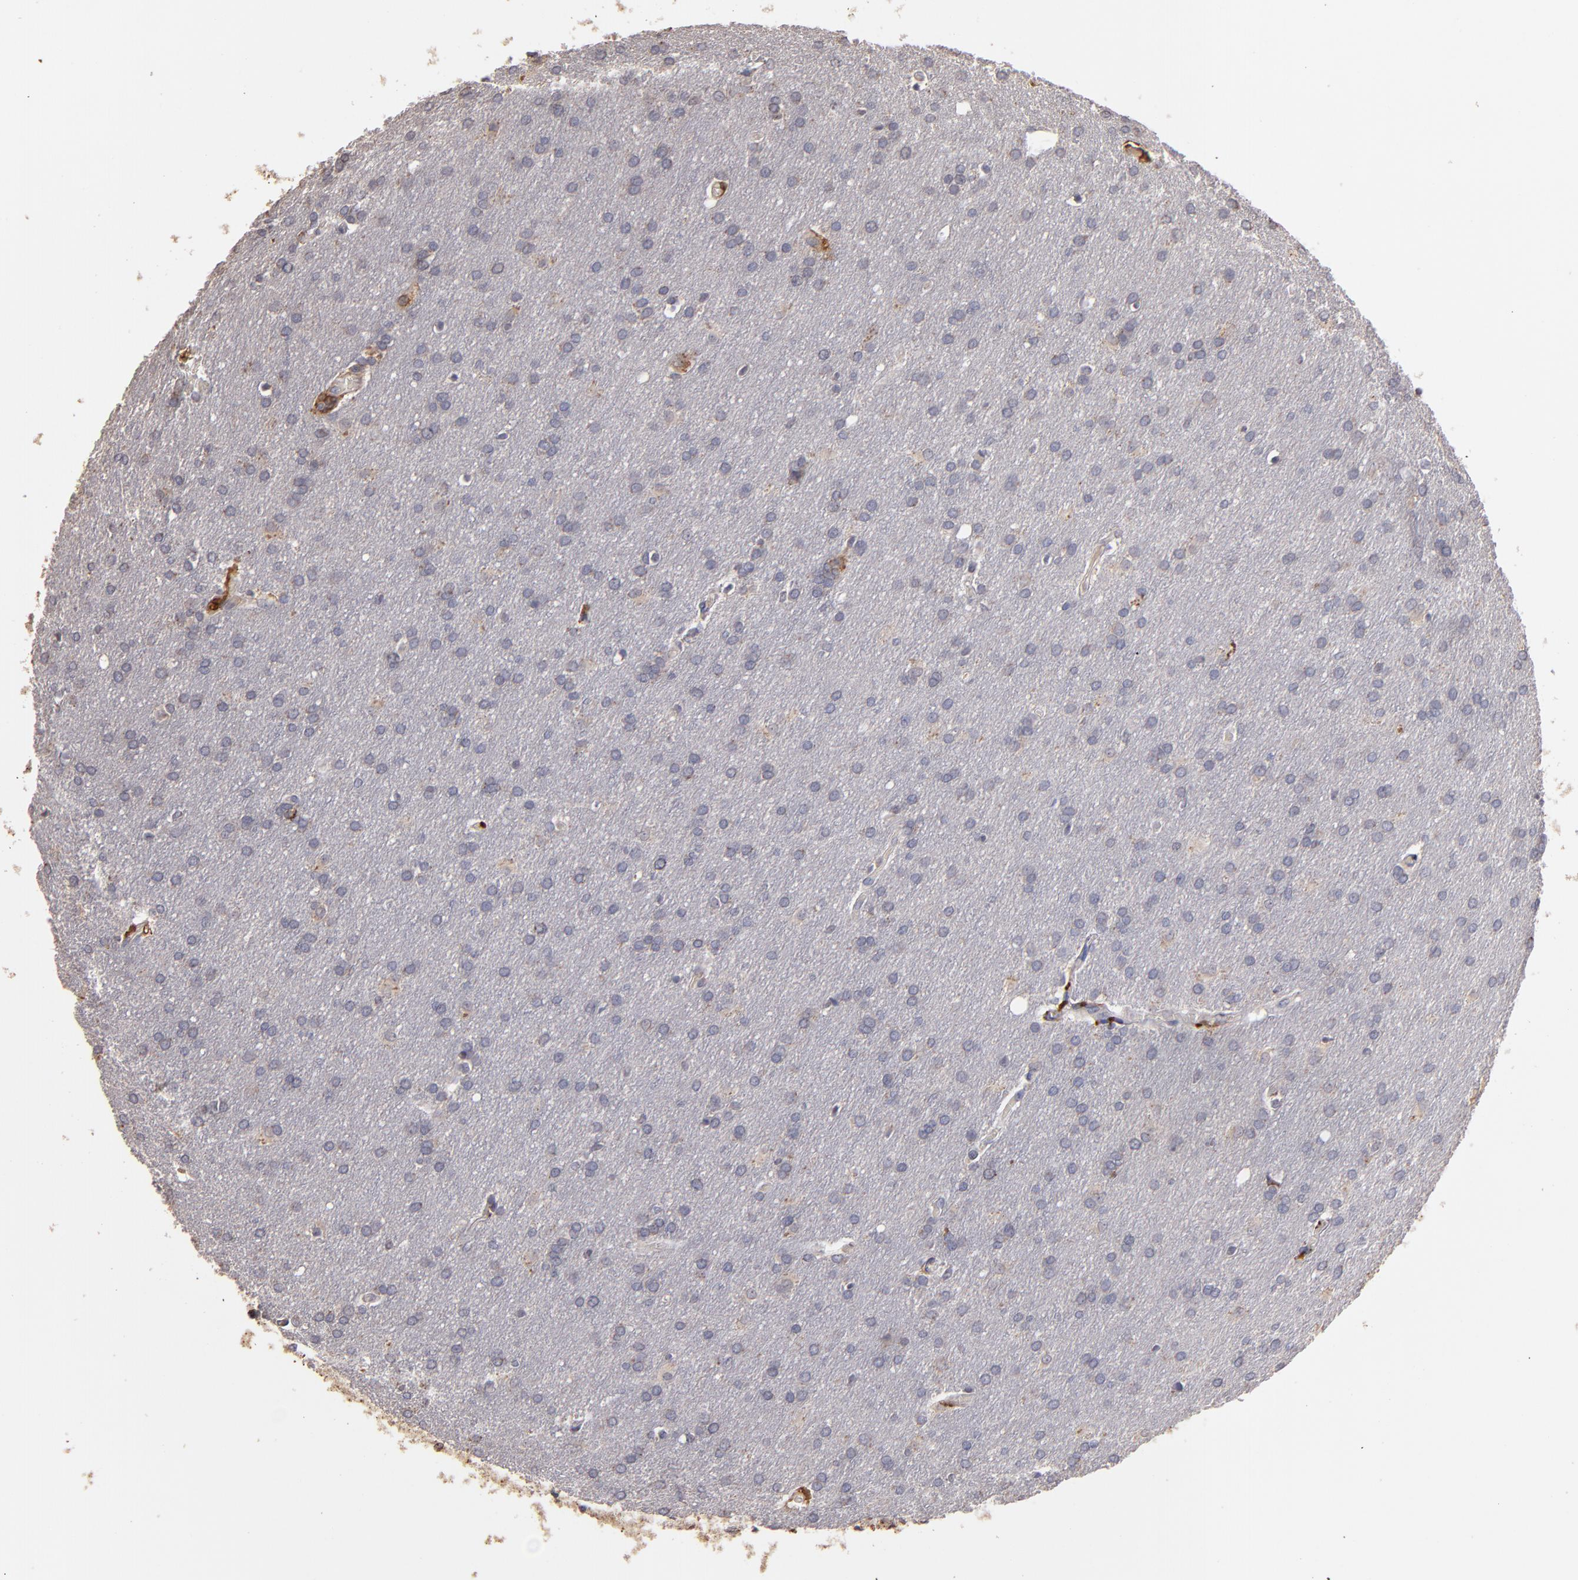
{"staining": {"intensity": "moderate", "quantity": "<25%", "location": "cytoplasmic/membranous"}, "tissue": "glioma", "cell_type": "Tumor cells", "image_type": "cancer", "snomed": [{"axis": "morphology", "description": "Glioma, malignant, Low grade"}, {"axis": "topography", "description": "Brain"}], "caption": "About <25% of tumor cells in human malignant glioma (low-grade) show moderate cytoplasmic/membranous protein positivity as visualized by brown immunohistochemical staining.", "gene": "TRAF1", "patient": {"sex": "female", "age": 32}}